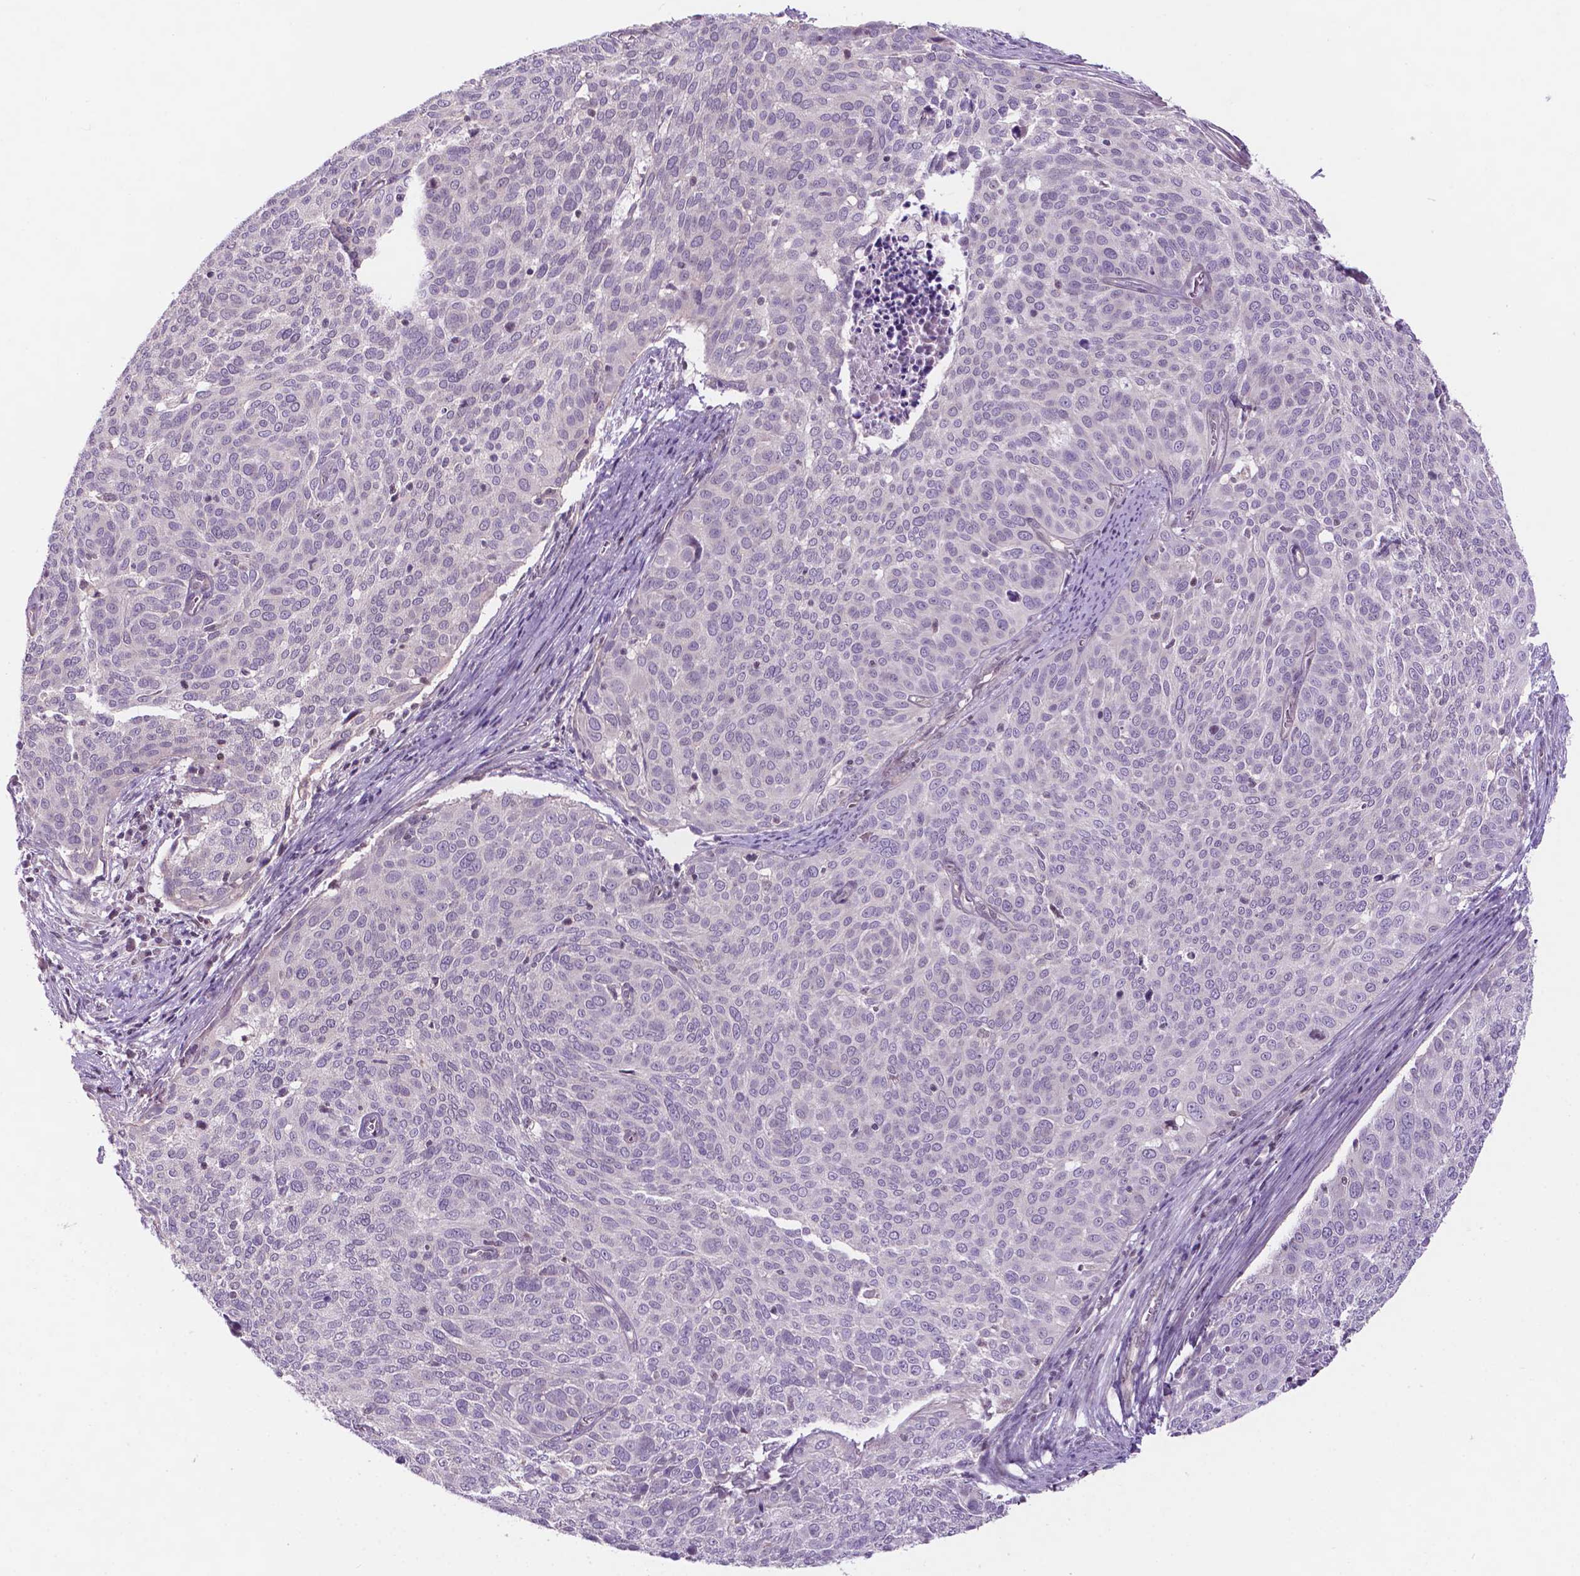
{"staining": {"intensity": "negative", "quantity": "none", "location": "none"}, "tissue": "cervical cancer", "cell_type": "Tumor cells", "image_type": "cancer", "snomed": [{"axis": "morphology", "description": "Squamous cell carcinoma, NOS"}, {"axis": "topography", "description": "Cervix"}], "caption": "Immunohistochemistry photomicrograph of human squamous cell carcinoma (cervical) stained for a protein (brown), which reveals no positivity in tumor cells. (Brightfield microscopy of DAB immunohistochemistry (IHC) at high magnification).", "gene": "FAM50B", "patient": {"sex": "female", "age": 39}}